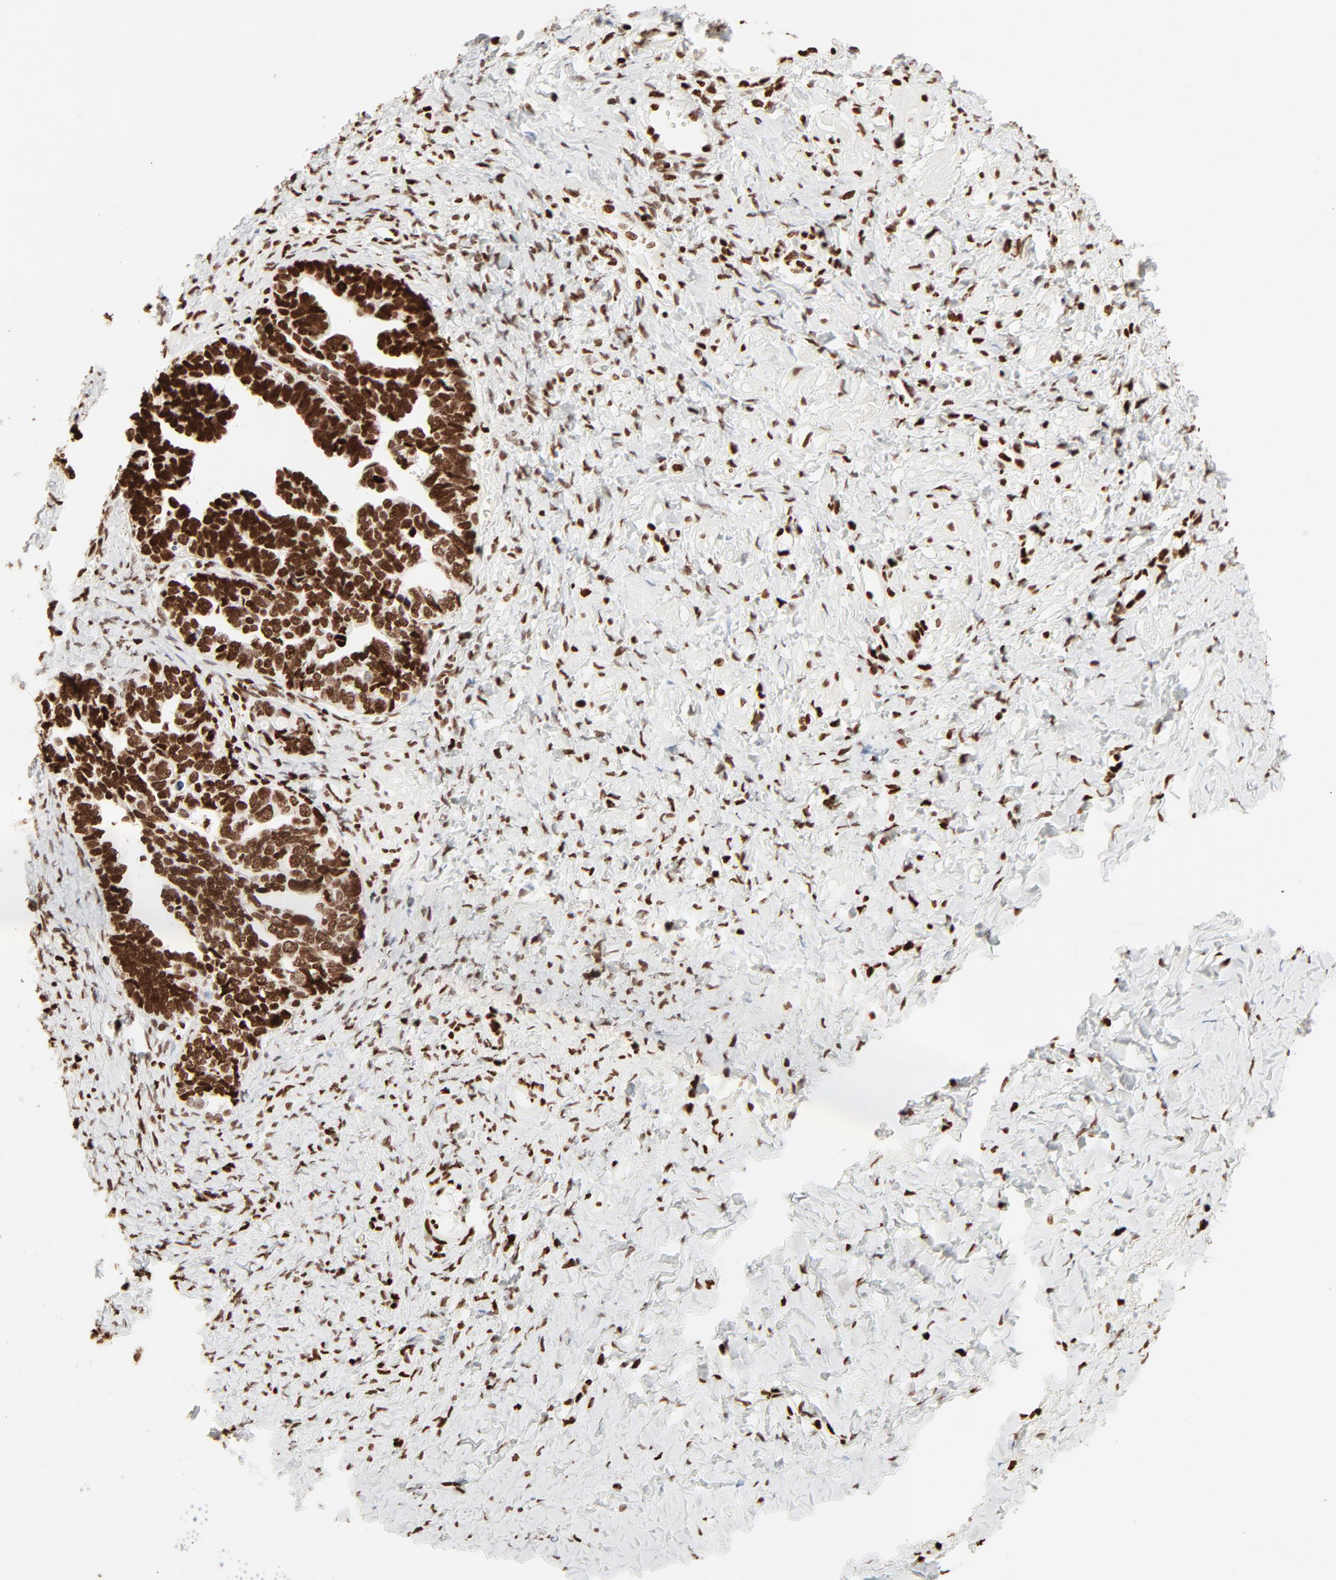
{"staining": {"intensity": "strong", "quantity": ">75%", "location": "nuclear"}, "tissue": "ovarian cancer", "cell_type": "Tumor cells", "image_type": "cancer", "snomed": [{"axis": "morphology", "description": "Cystadenocarcinoma, serous, NOS"}, {"axis": "topography", "description": "Ovary"}], "caption": "Ovarian cancer (serous cystadenocarcinoma) stained with IHC demonstrates strong nuclear staining in about >75% of tumor cells.", "gene": "HMGB2", "patient": {"sex": "female", "age": 77}}